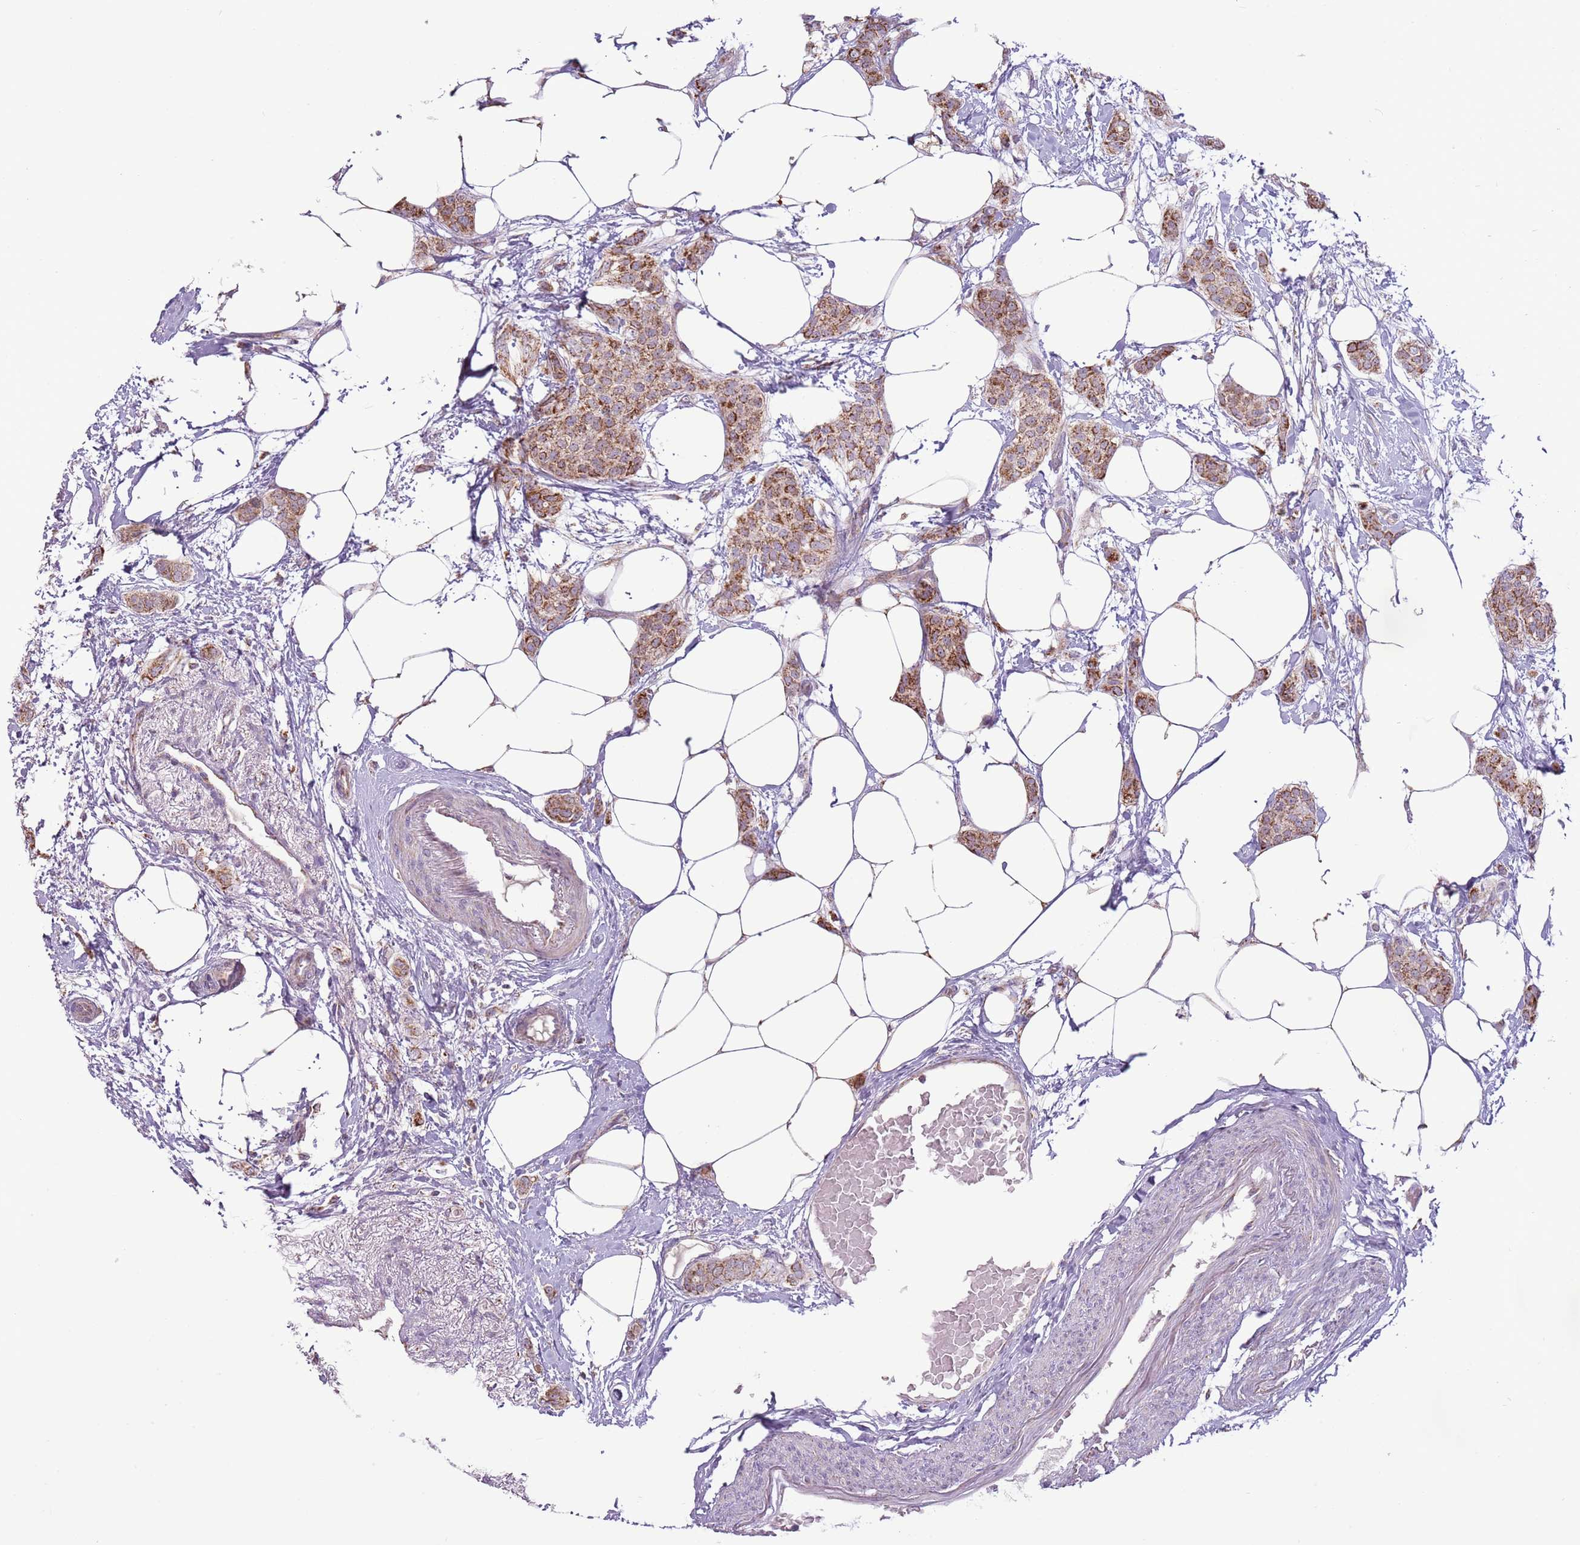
{"staining": {"intensity": "moderate", "quantity": ">75%", "location": "cytoplasmic/membranous"}, "tissue": "breast cancer", "cell_type": "Tumor cells", "image_type": "cancer", "snomed": [{"axis": "morphology", "description": "Duct carcinoma"}, {"axis": "topography", "description": "Breast"}], "caption": "Protein positivity by IHC demonstrates moderate cytoplasmic/membranous staining in approximately >75% of tumor cells in breast cancer (infiltrating ductal carcinoma).", "gene": "MLLT11", "patient": {"sex": "female", "age": 72}}